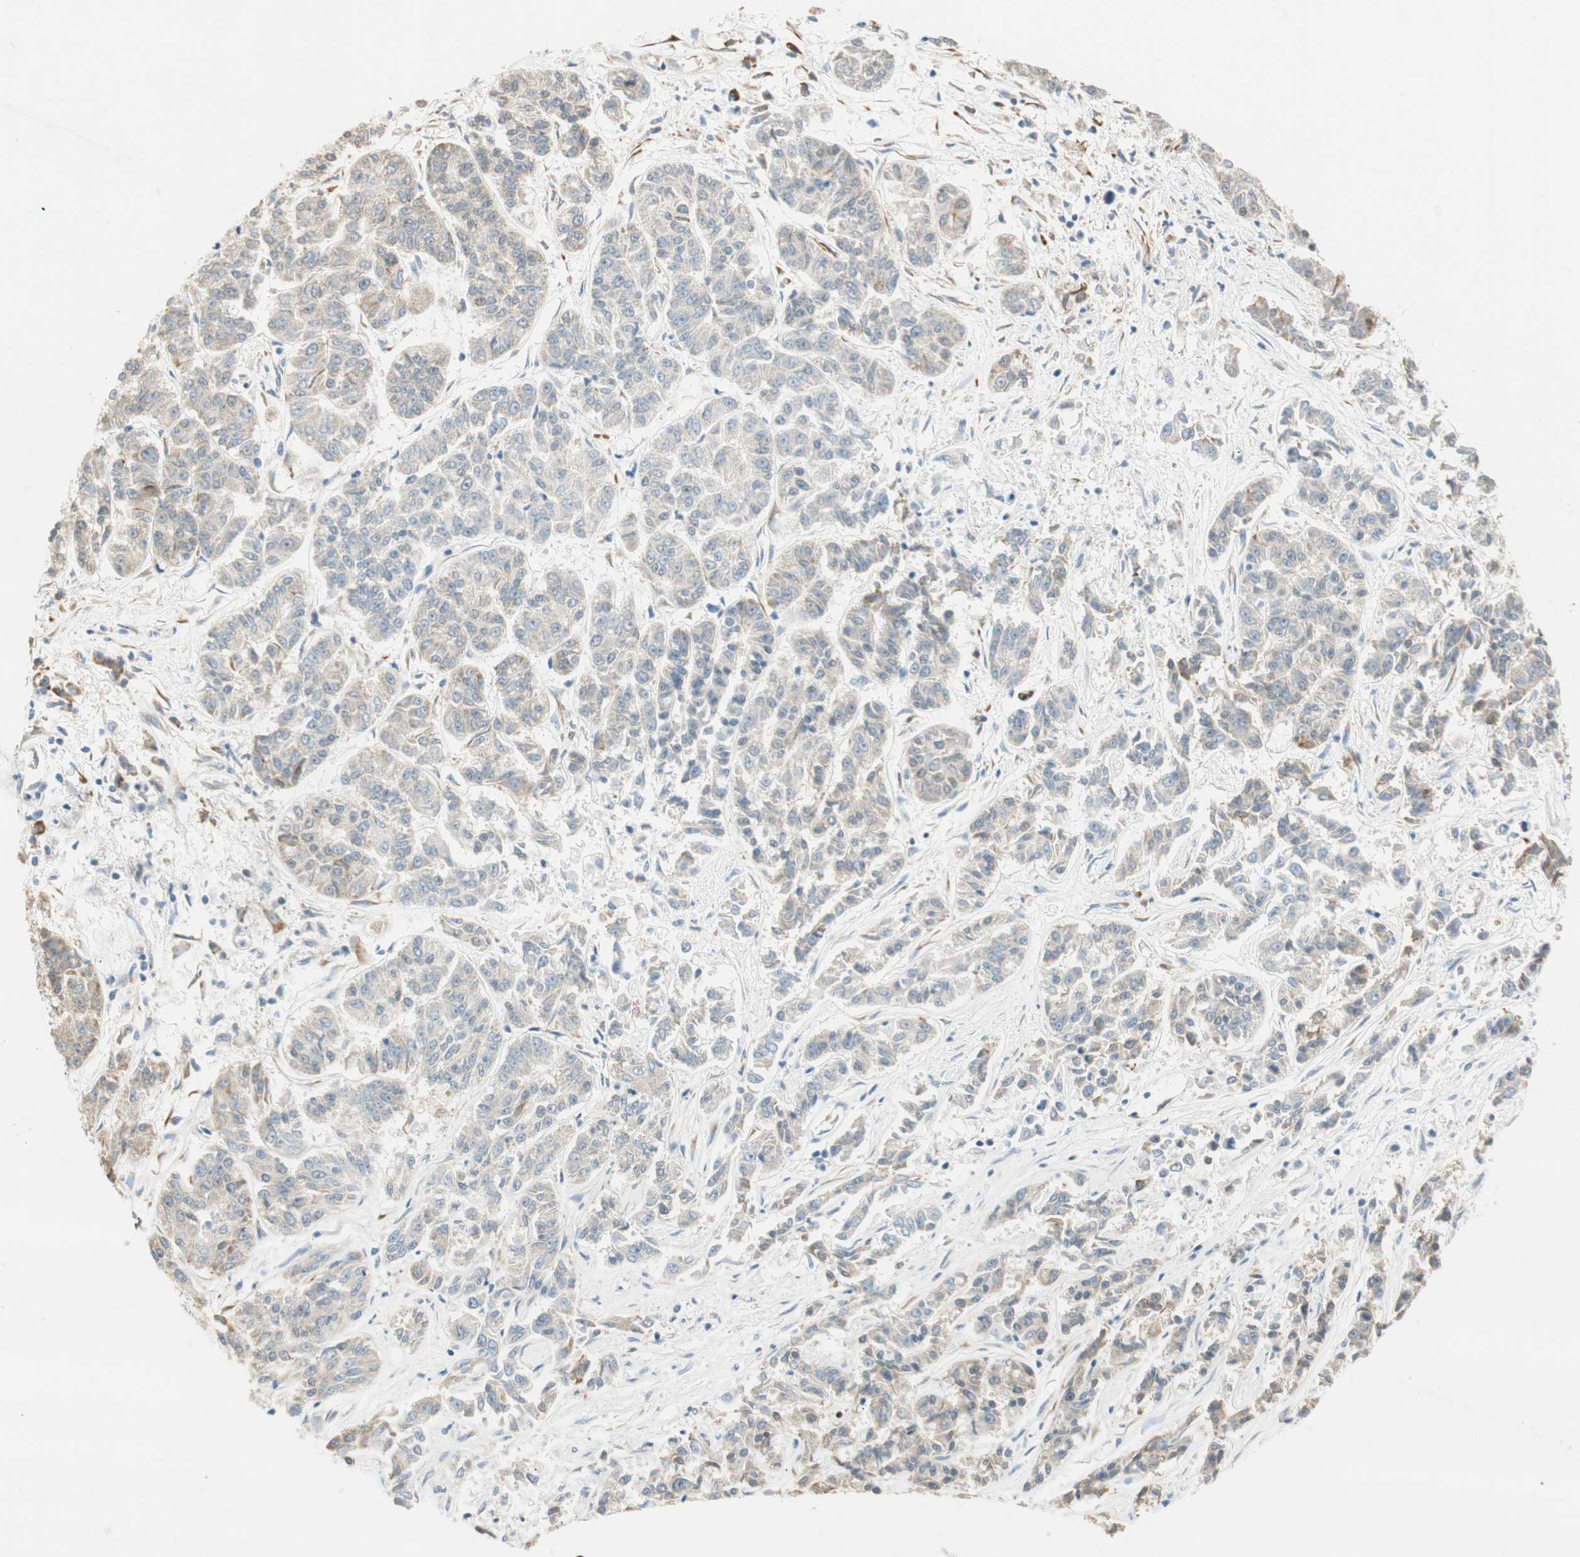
{"staining": {"intensity": "weak", "quantity": "25%-75%", "location": "nuclear"}, "tissue": "lung cancer", "cell_type": "Tumor cells", "image_type": "cancer", "snomed": [{"axis": "morphology", "description": "Adenocarcinoma, NOS"}, {"axis": "topography", "description": "Lung"}], "caption": "There is low levels of weak nuclear positivity in tumor cells of lung adenocarcinoma, as demonstrated by immunohistochemical staining (brown color).", "gene": "MSX2", "patient": {"sex": "male", "age": 84}}